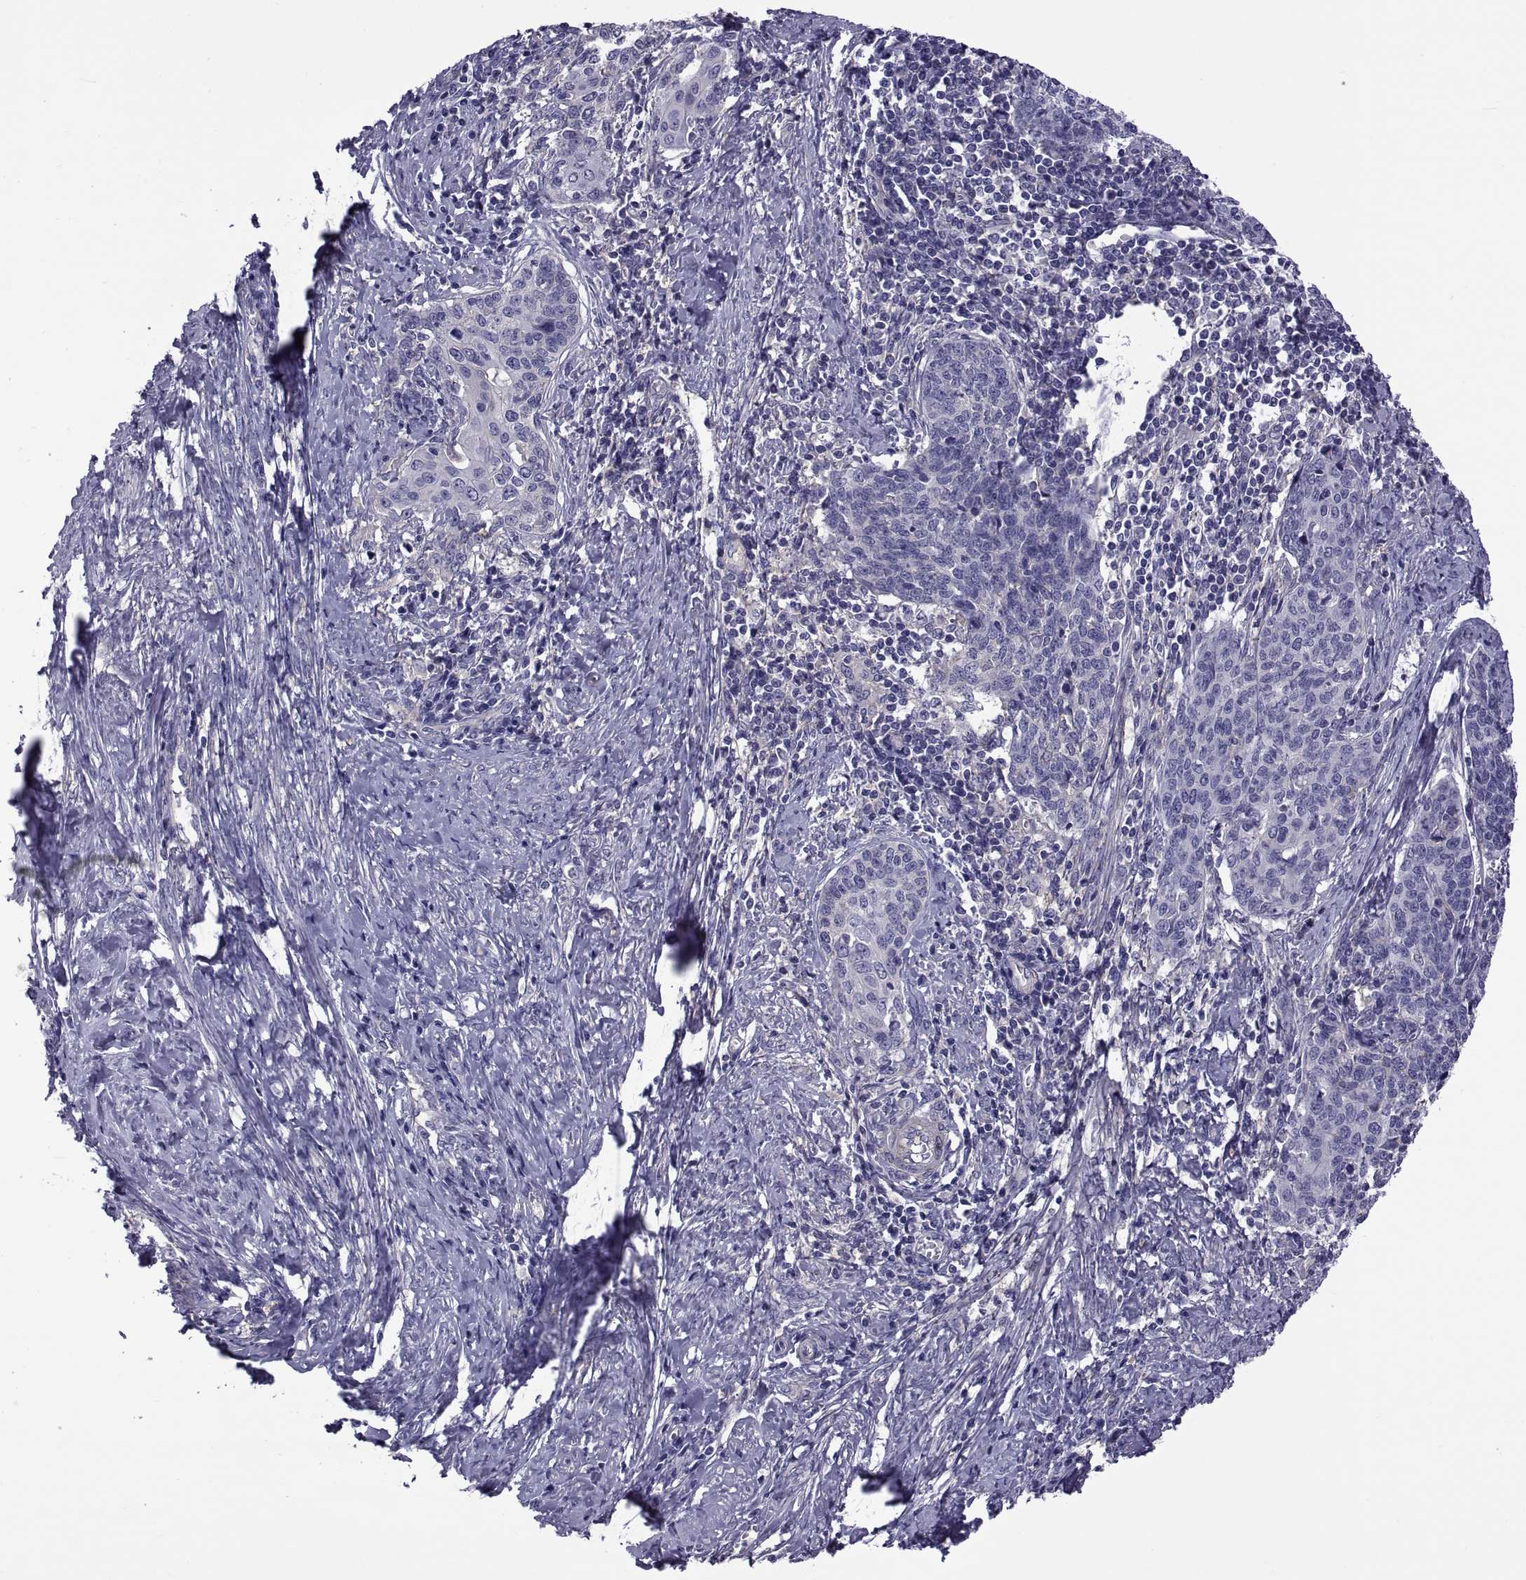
{"staining": {"intensity": "negative", "quantity": "none", "location": "none"}, "tissue": "cervical cancer", "cell_type": "Tumor cells", "image_type": "cancer", "snomed": [{"axis": "morphology", "description": "Squamous cell carcinoma, NOS"}, {"axis": "topography", "description": "Cervix"}], "caption": "This is an immunohistochemistry image of cervical cancer. There is no expression in tumor cells.", "gene": "TMC3", "patient": {"sex": "female", "age": 39}}